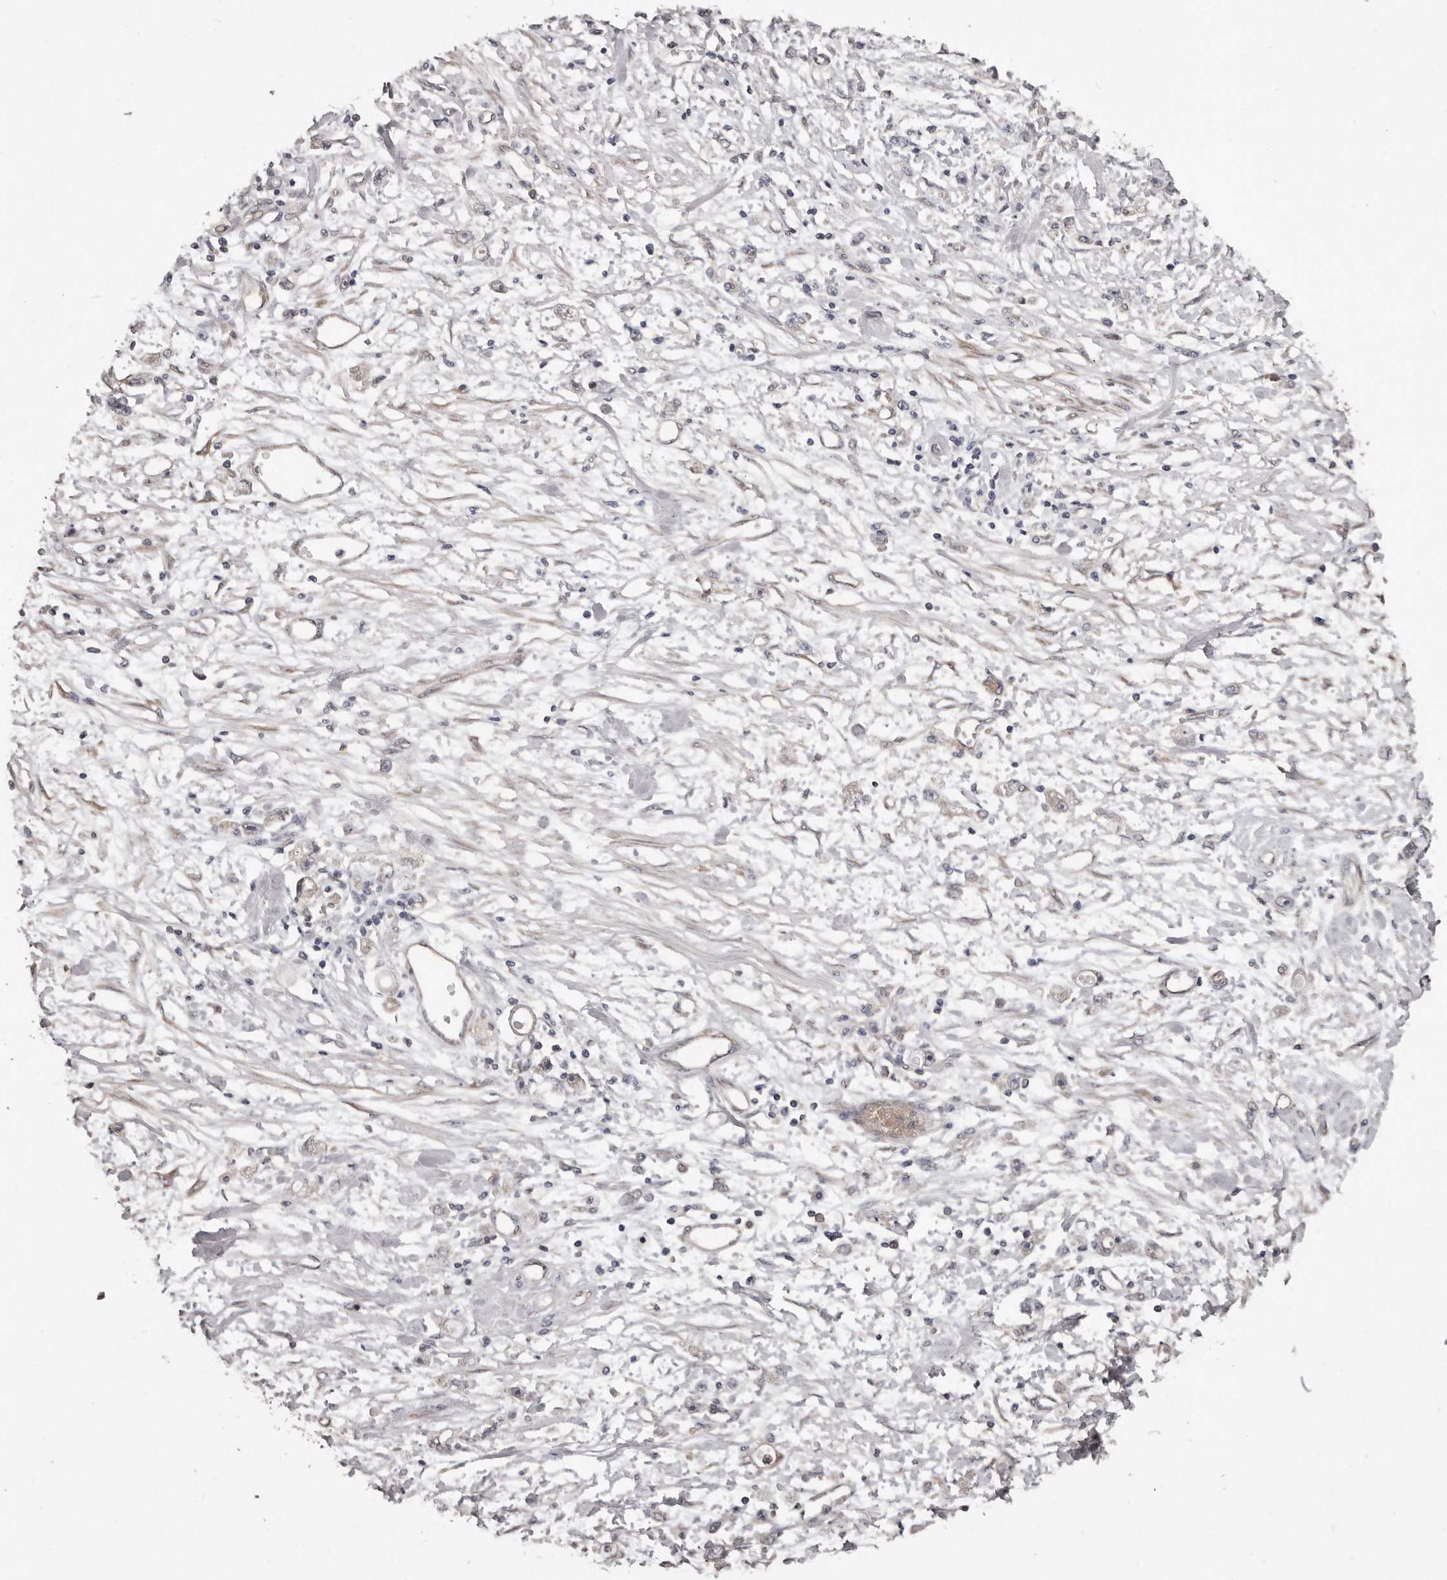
{"staining": {"intensity": "negative", "quantity": "none", "location": "none"}, "tissue": "stomach cancer", "cell_type": "Tumor cells", "image_type": "cancer", "snomed": [{"axis": "morphology", "description": "Adenocarcinoma, NOS"}, {"axis": "topography", "description": "Stomach"}], "caption": "Tumor cells are negative for brown protein staining in stomach cancer (adenocarcinoma).", "gene": "ARMCX1", "patient": {"sex": "female", "age": 59}}